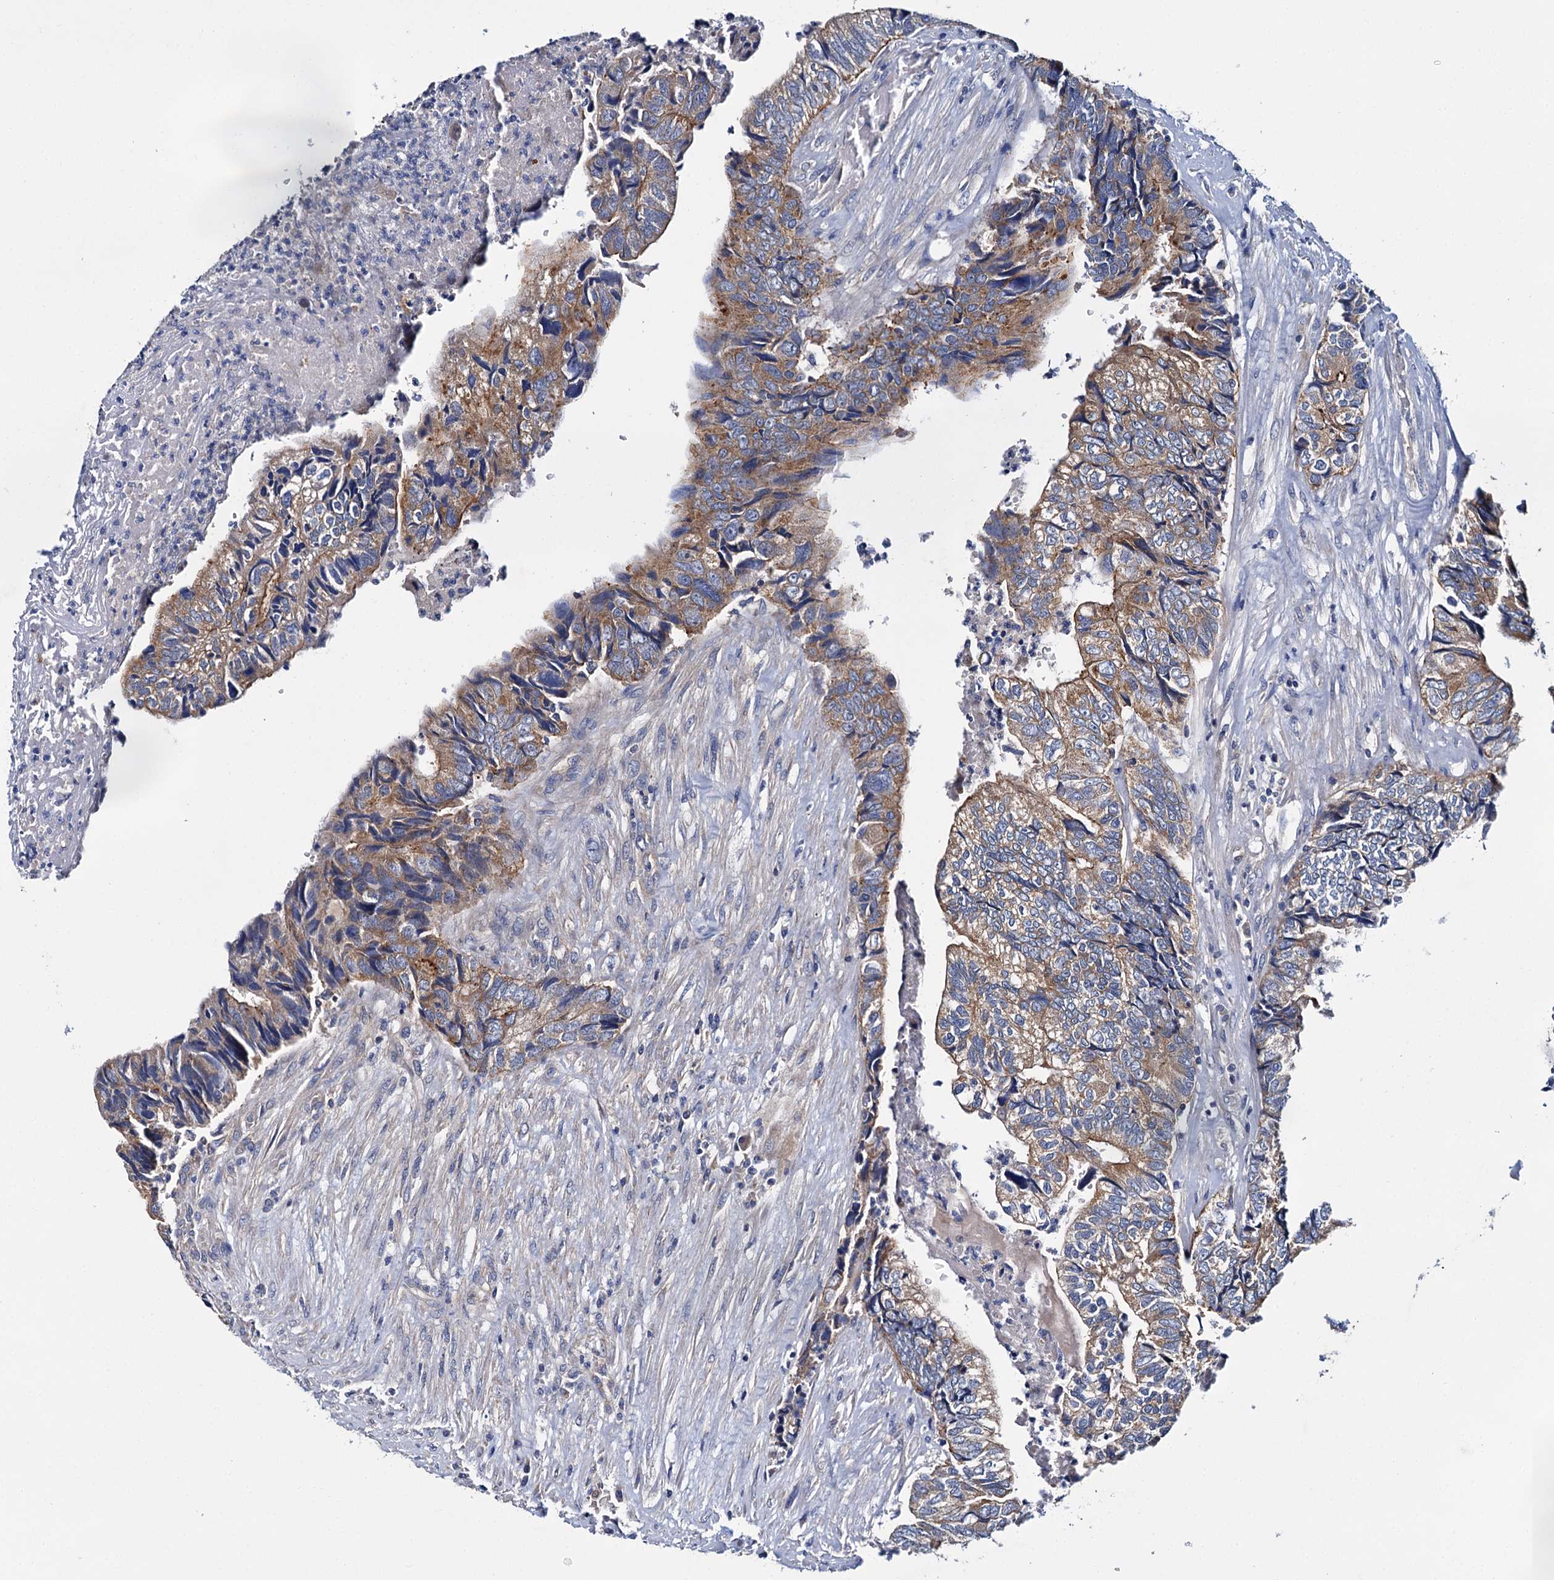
{"staining": {"intensity": "moderate", "quantity": "25%-75%", "location": "cytoplasmic/membranous"}, "tissue": "colorectal cancer", "cell_type": "Tumor cells", "image_type": "cancer", "snomed": [{"axis": "morphology", "description": "Adenocarcinoma, NOS"}, {"axis": "topography", "description": "Colon"}], "caption": "Protein staining of colorectal adenocarcinoma tissue reveals moderate cytoplasmic/membranous staining in about 25%-75% of tumor cells.", "gene": "CEP295", "patient": {"sex": "female", "age": 67}}